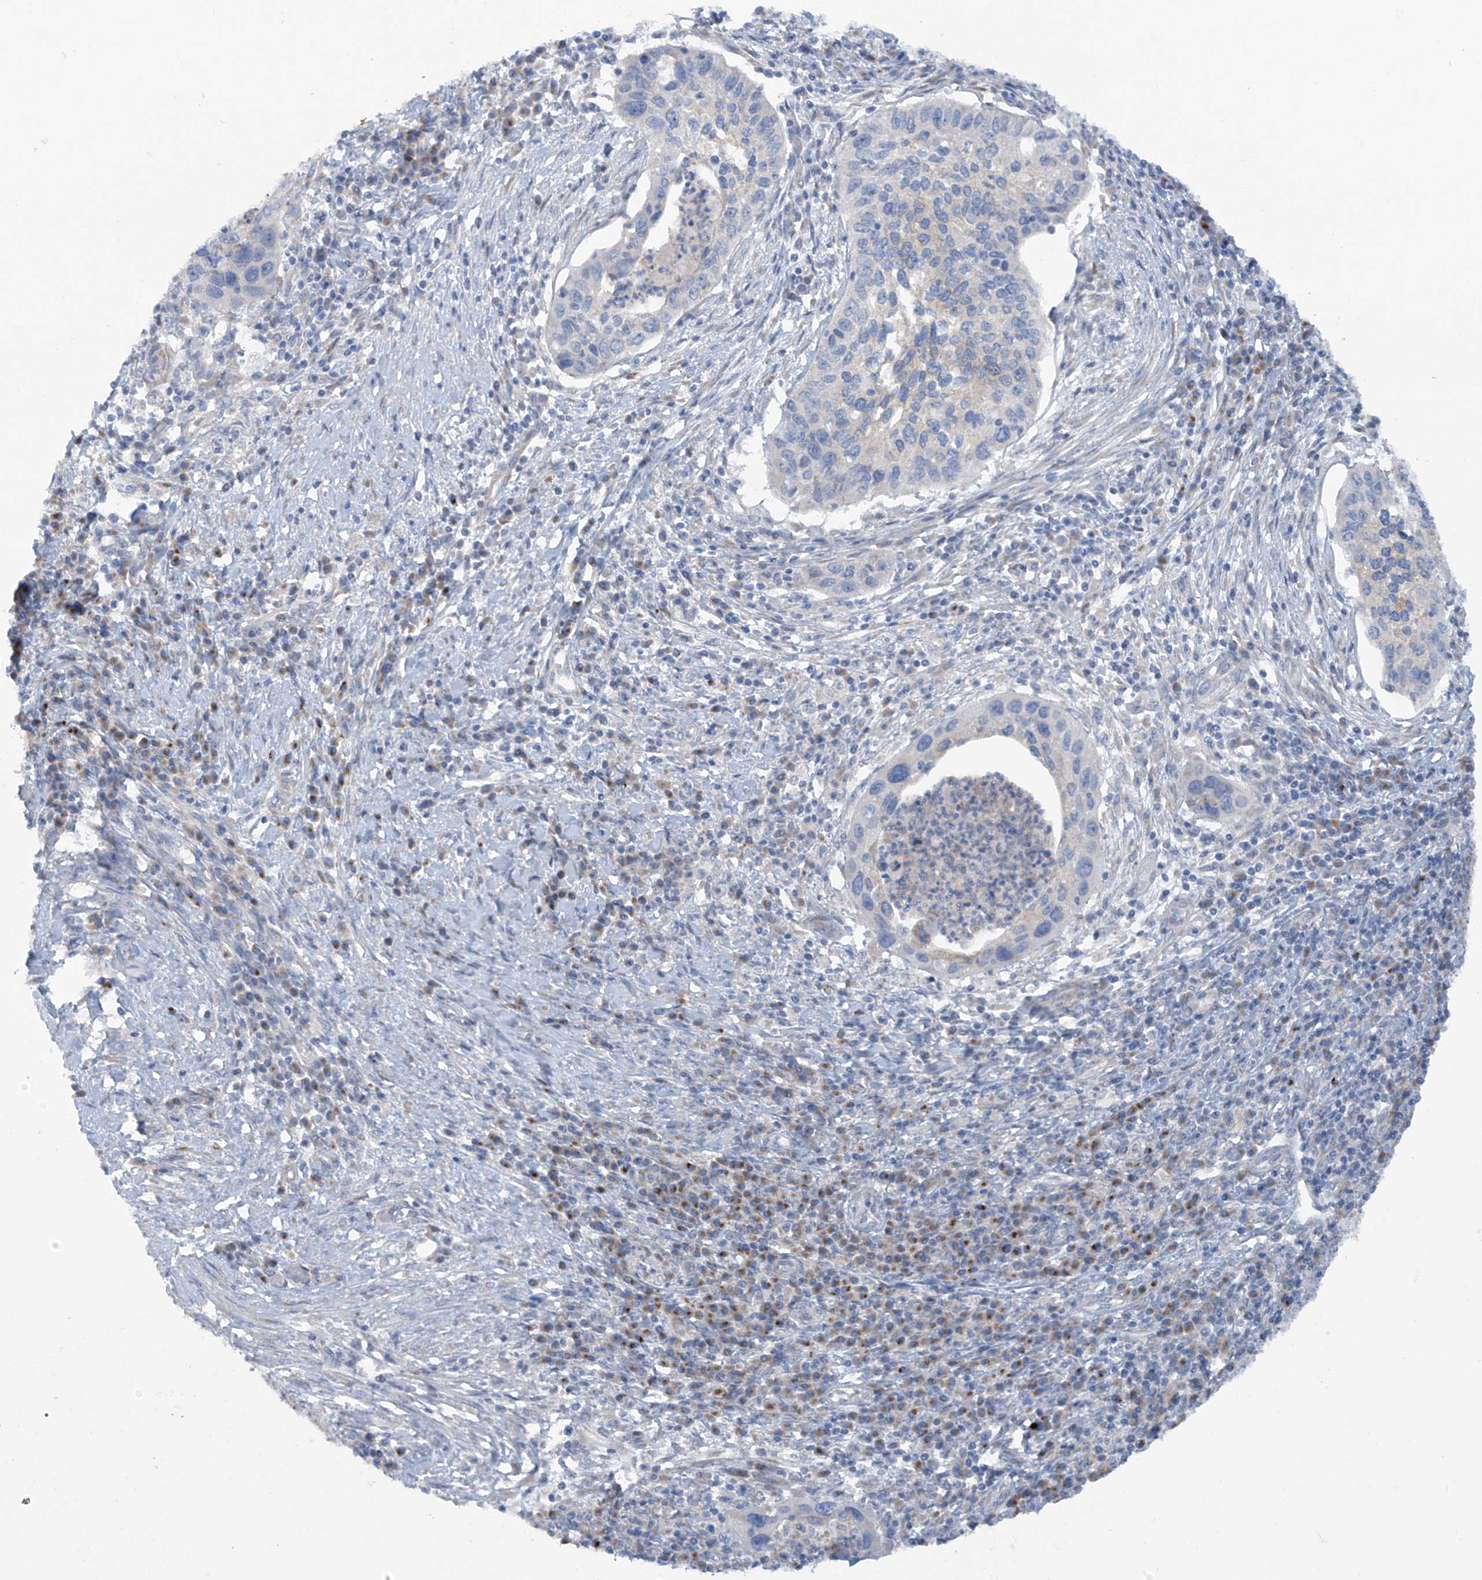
{"staining": {"intensity": "negative", "quantity": "none", "location": "none"}, "tissue": "cervical cancer", "cell_type": "Tumor cells", "image_type": "cancer", "snomed": [{"axis": "morphology", "description": "Squamous cell carcinoma, NOS"}, {"axis": "topography", "description": "Cervix"}], "caption": "This is a micrograph of IHC staining of squamous cell carcinoma (cervical), which shows no expression in tumor cells.", "gene": "TRMT2B", "patient": {"sex": "female", "age": 38}}